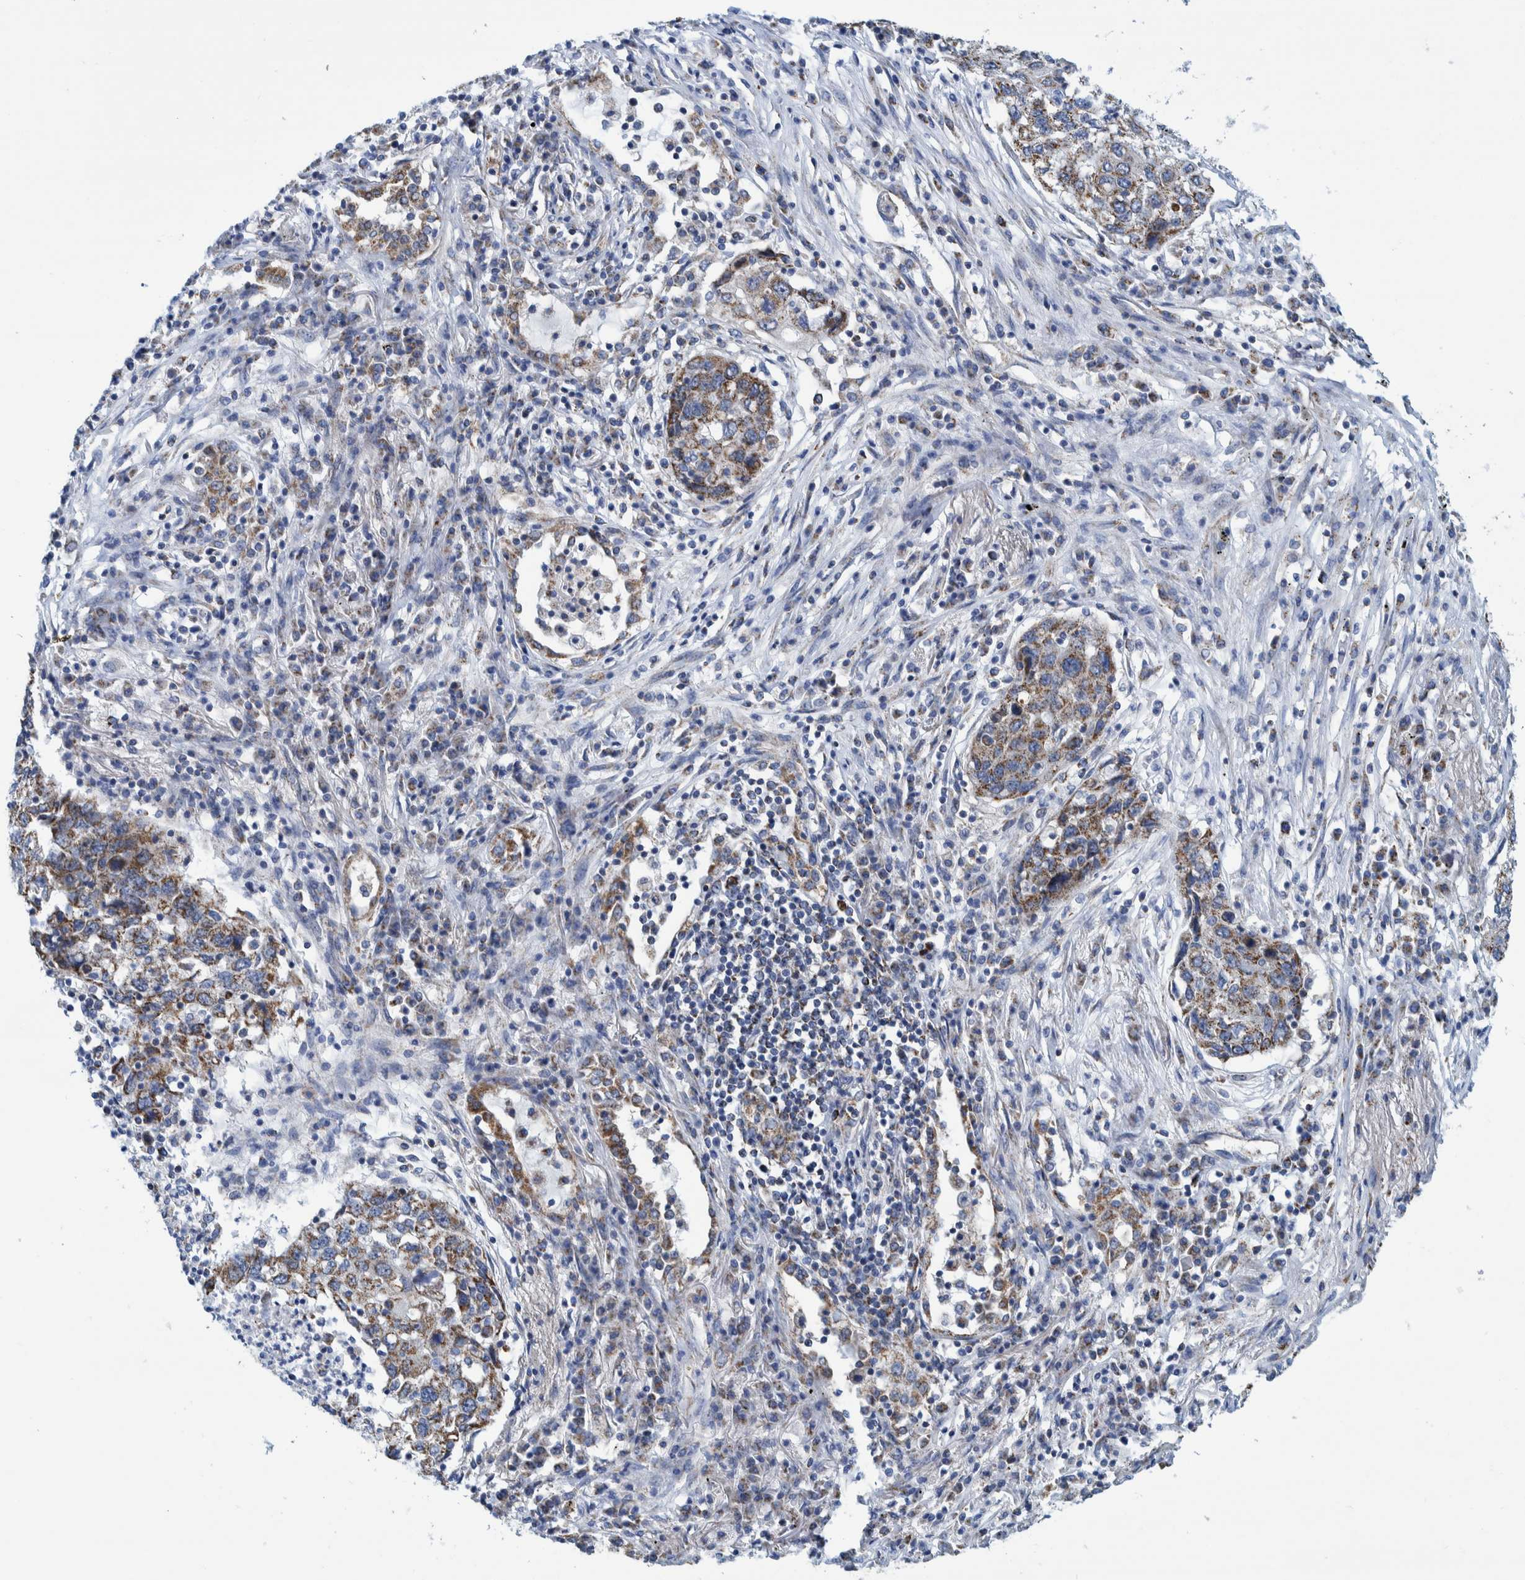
{"staining": {"intensity": "moderate", "quantity": "25%-75%", "location": "cytoplasmic/membranous"}, "tissue": "lung cancer", "cell_type": "Tumor cells", "image_type": "cancer", "snomed": [{"axis": "morphology", "description": "Squamous cell carcinoma, NOS"}, {"axis": "topography", "description": "Lung"}], "caption": "IHC (DAB) staining of squamous cell carcinoma (lung) shows moderate cytoplasmic/membranous protein staining in approximately 25%-75% of tumor cells.", "gene": "MRPS7", "patient": {"sex": "female", "age": 63}}